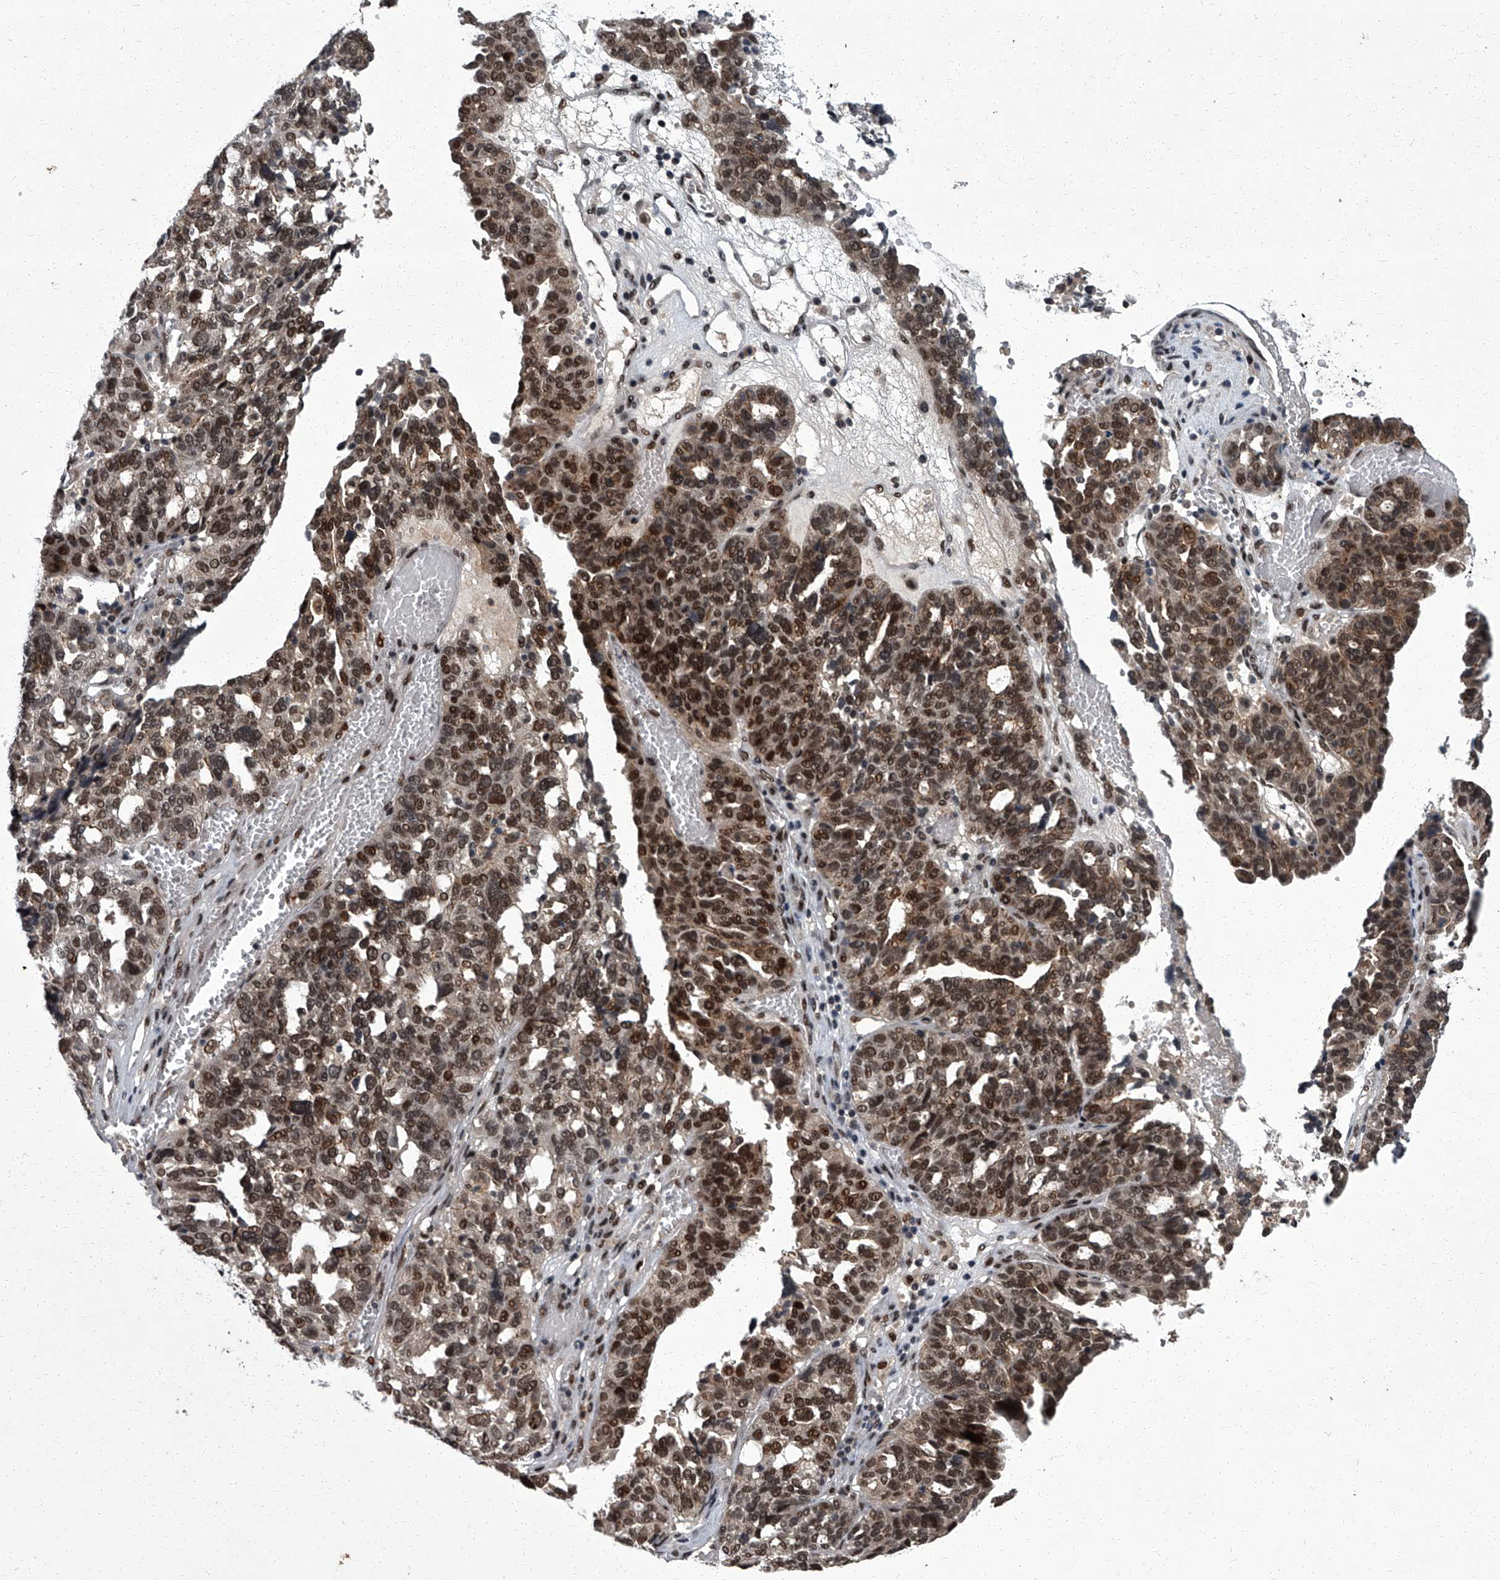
{"staining": {"intensity": "strong", "quantity": ">75%", "location": "nuclear"}, "tissue": "ovarian cancer", "cell_type": "Tumor cells", "image_type": "cancer", "snomed": [{"axis": "morphology", "description": "Cystadenocarcinoma, serous, NOS"}, {"axis": "topography", "description": "Ovary"}], "caption": "High-power microscopy captured an IHC histopathology image of serous cystadenocarcinoma (ovarian), revealing strong nuclear expression in about >75% of tumor cells.", "gene": "ZNF518B", "patient": {"sex": "female", "age": 59}}